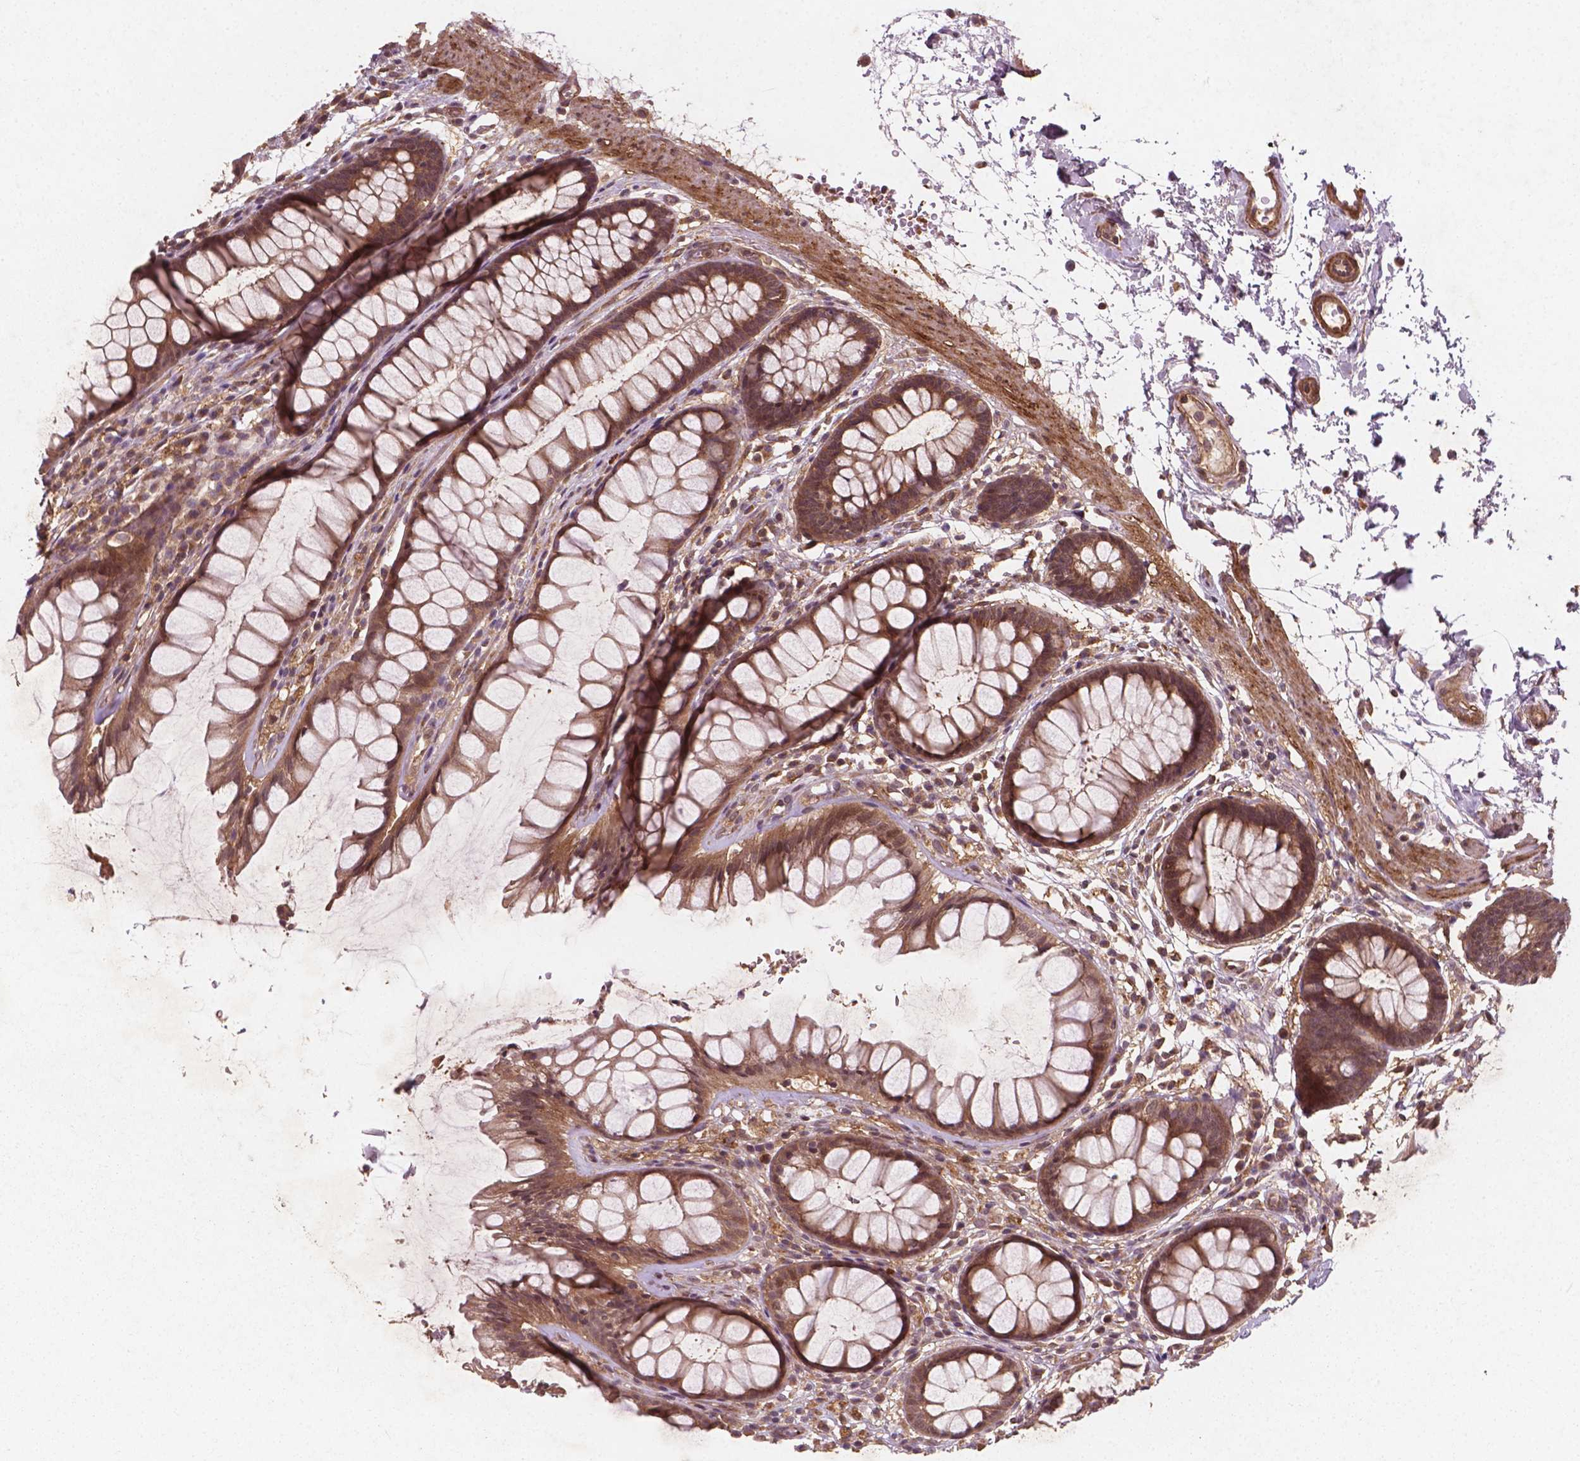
{"staining": {"intensity": "moderate", "quantity": ">75%", "location": "cytoplasmic/membranous"}, "tissue": "rectum", "cell_type": "Glandular cells", "image_type": "normal", "snomed": [{"axis": "morphology", "description": "Normal tissue, NOS"}, {"axis": "topography", "description": "Rectum"}], "caption": "Unremarkable rectum demonstrates moderate cytoplasmic/membranous staining in about >75% of glandular cells.", "gene": "CYFIP1", "patient": {"sex": "male", "age": 72}}